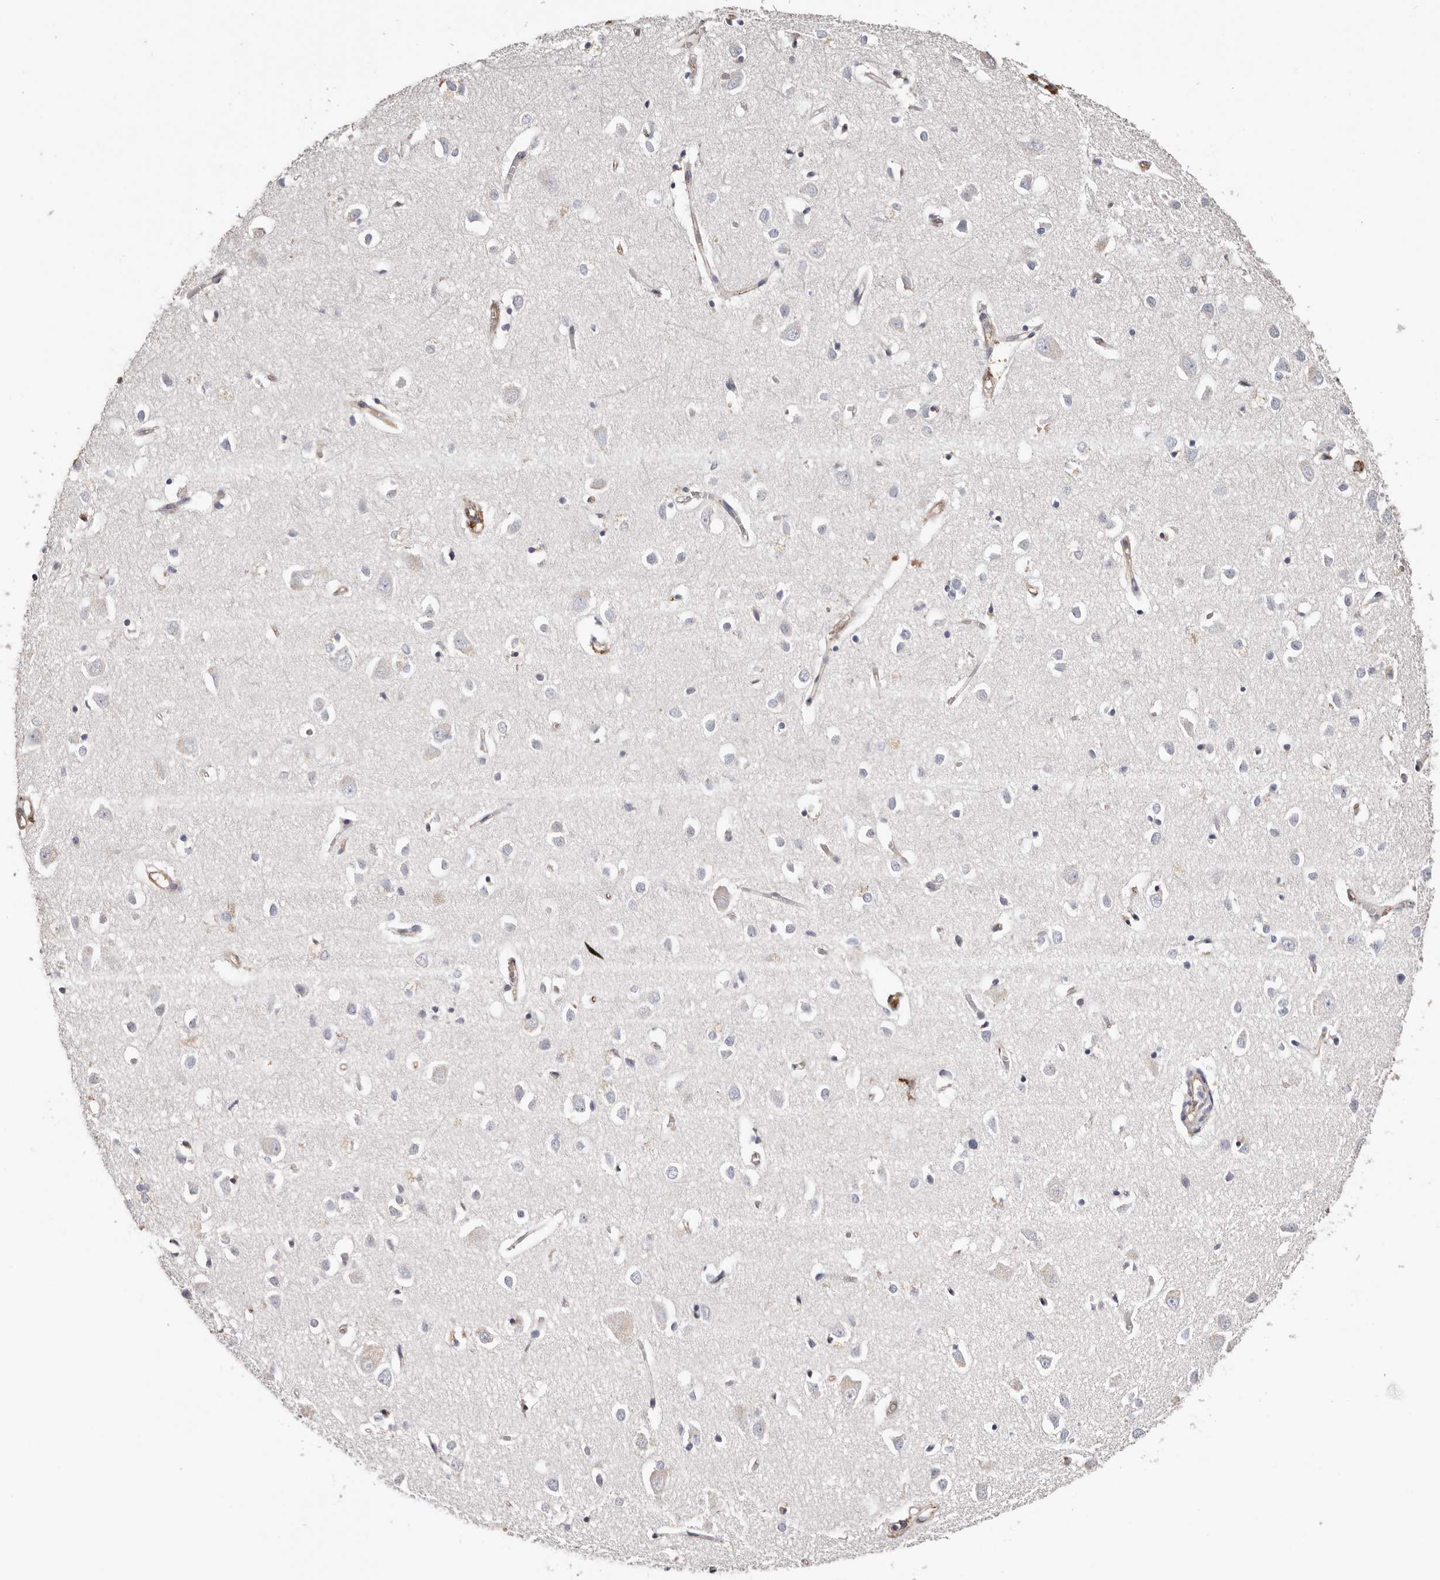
{"staining": {"intensity": "weak", "quantity": ">75%", "location": "cytoplasmic/membranous"}, "tissue": "cerebral cortex", "cell_type": "Endothelial cells", "image_type": "normal", "snomed": [{"axis": "morphology", "description": "Normal tissue, NOS"}, {"axis": "topography", "description": "Cerebral cortex"}], "caption": "DAB (3,3'-diaminobenzidine) immunohistochemical staining of benign cerebral cortex demonstrates weak cytoplasmic/membranous protein positivity in approximately >75% of endothelial cells. (Brightfield microscopy of DAB IHC at high magnification).", "gene": "TGM2", "patient": {"sex": "female", "age": 64}}